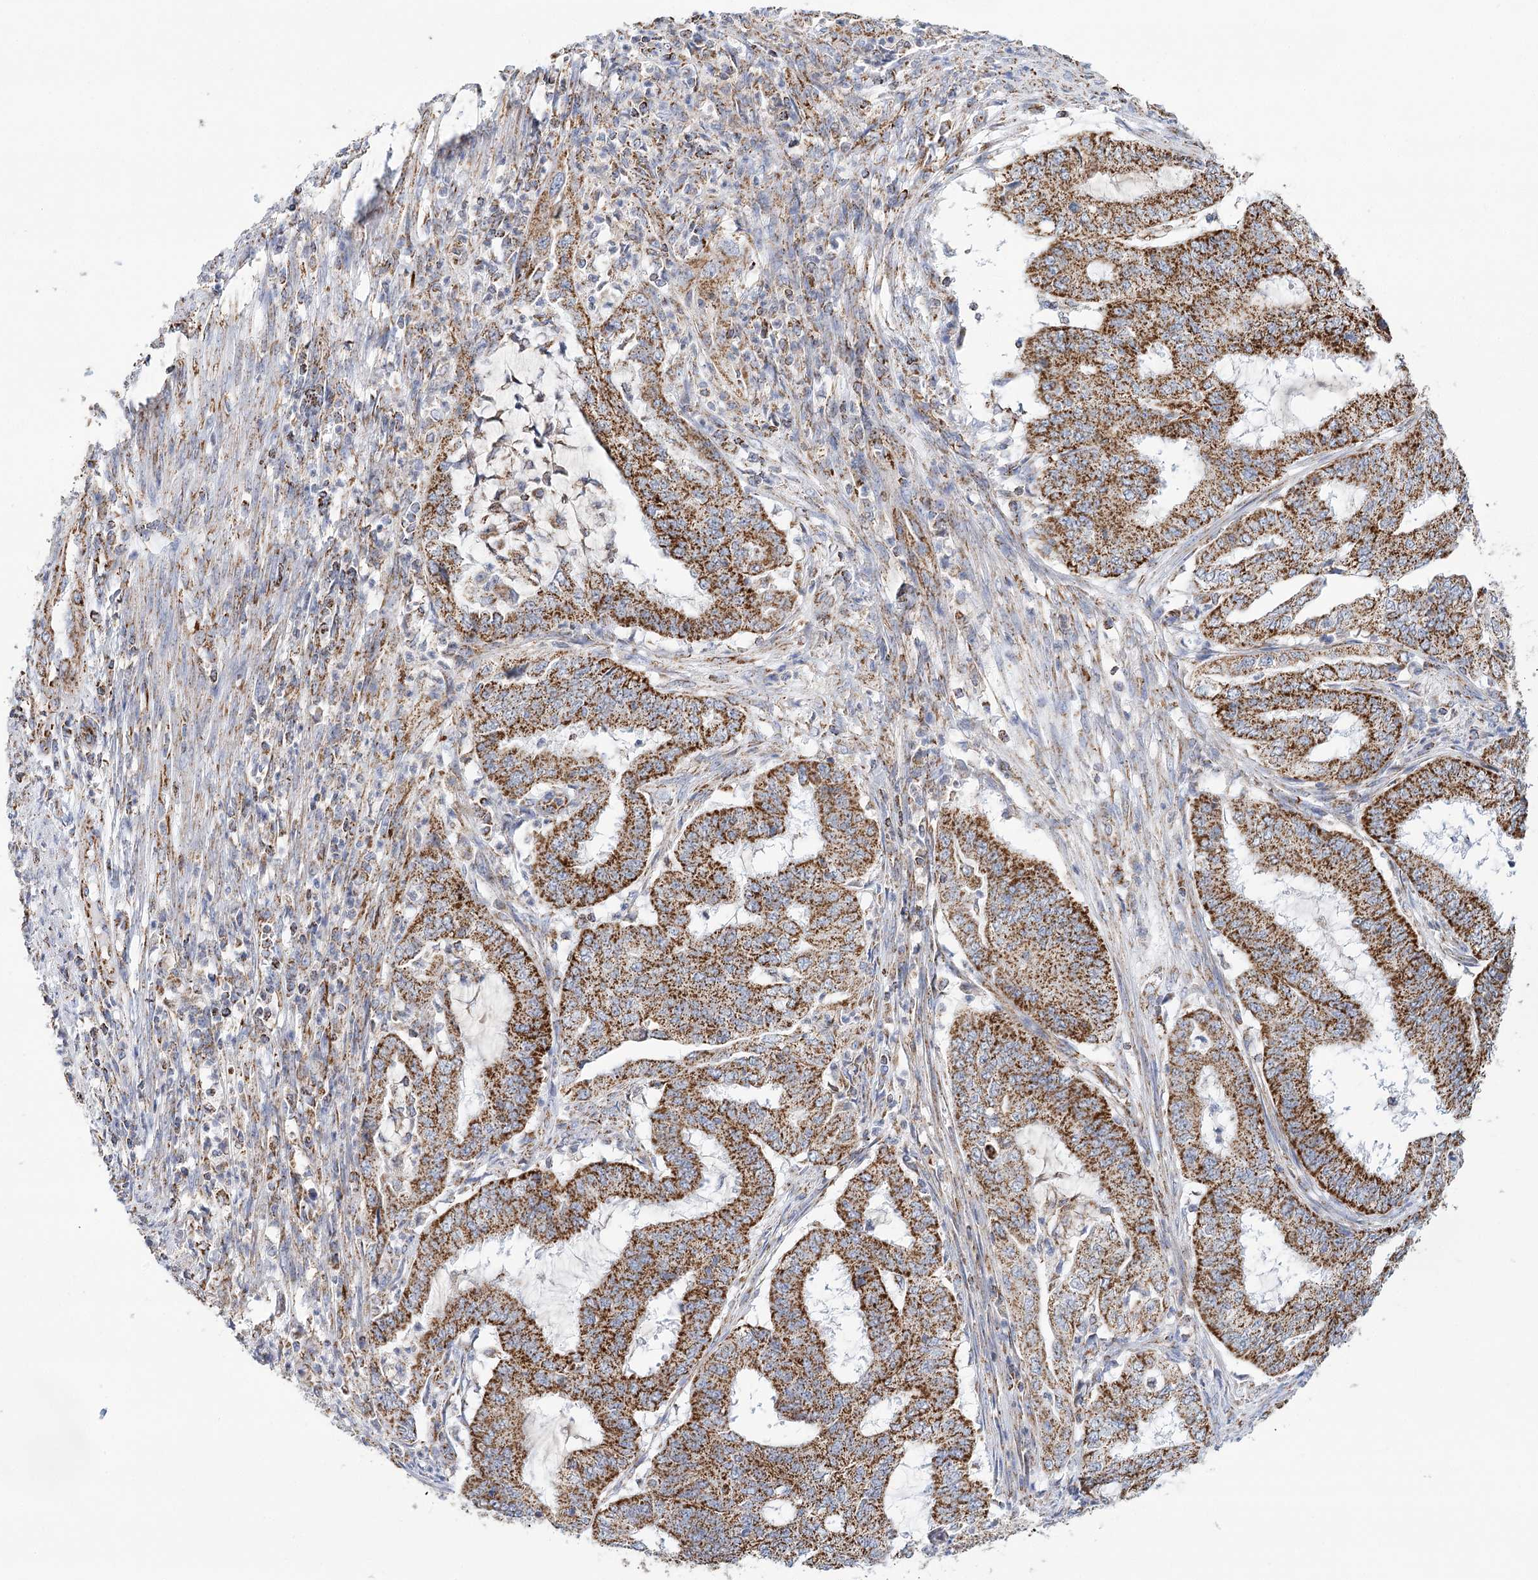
{"staining": {"intensity": "strong", "quantity": ">75%", "location": "cytoplasmic/membranous"}, "tissue": "endometrial cancer", "cell_type": "Tumor cells", "image_type": "cancer", "snomed": [{"axis": "morphology", "description": "Adenocarcinoma, NOS"}, {"axis": "topography", "description": "Endometrium"}], "caption": "An image of endometrial adenocarcinoma stained for a protein shows strong cytoplasmic/membranous brown staining in tumor cells. Using DAB (3,3'-diaminobenzidine) (brown) and hematoxylin (blue) stains, captured at high magnification using brightfield microscopy.", "gene": "LSS", "patient": {"sex": "female", "age": 51}}